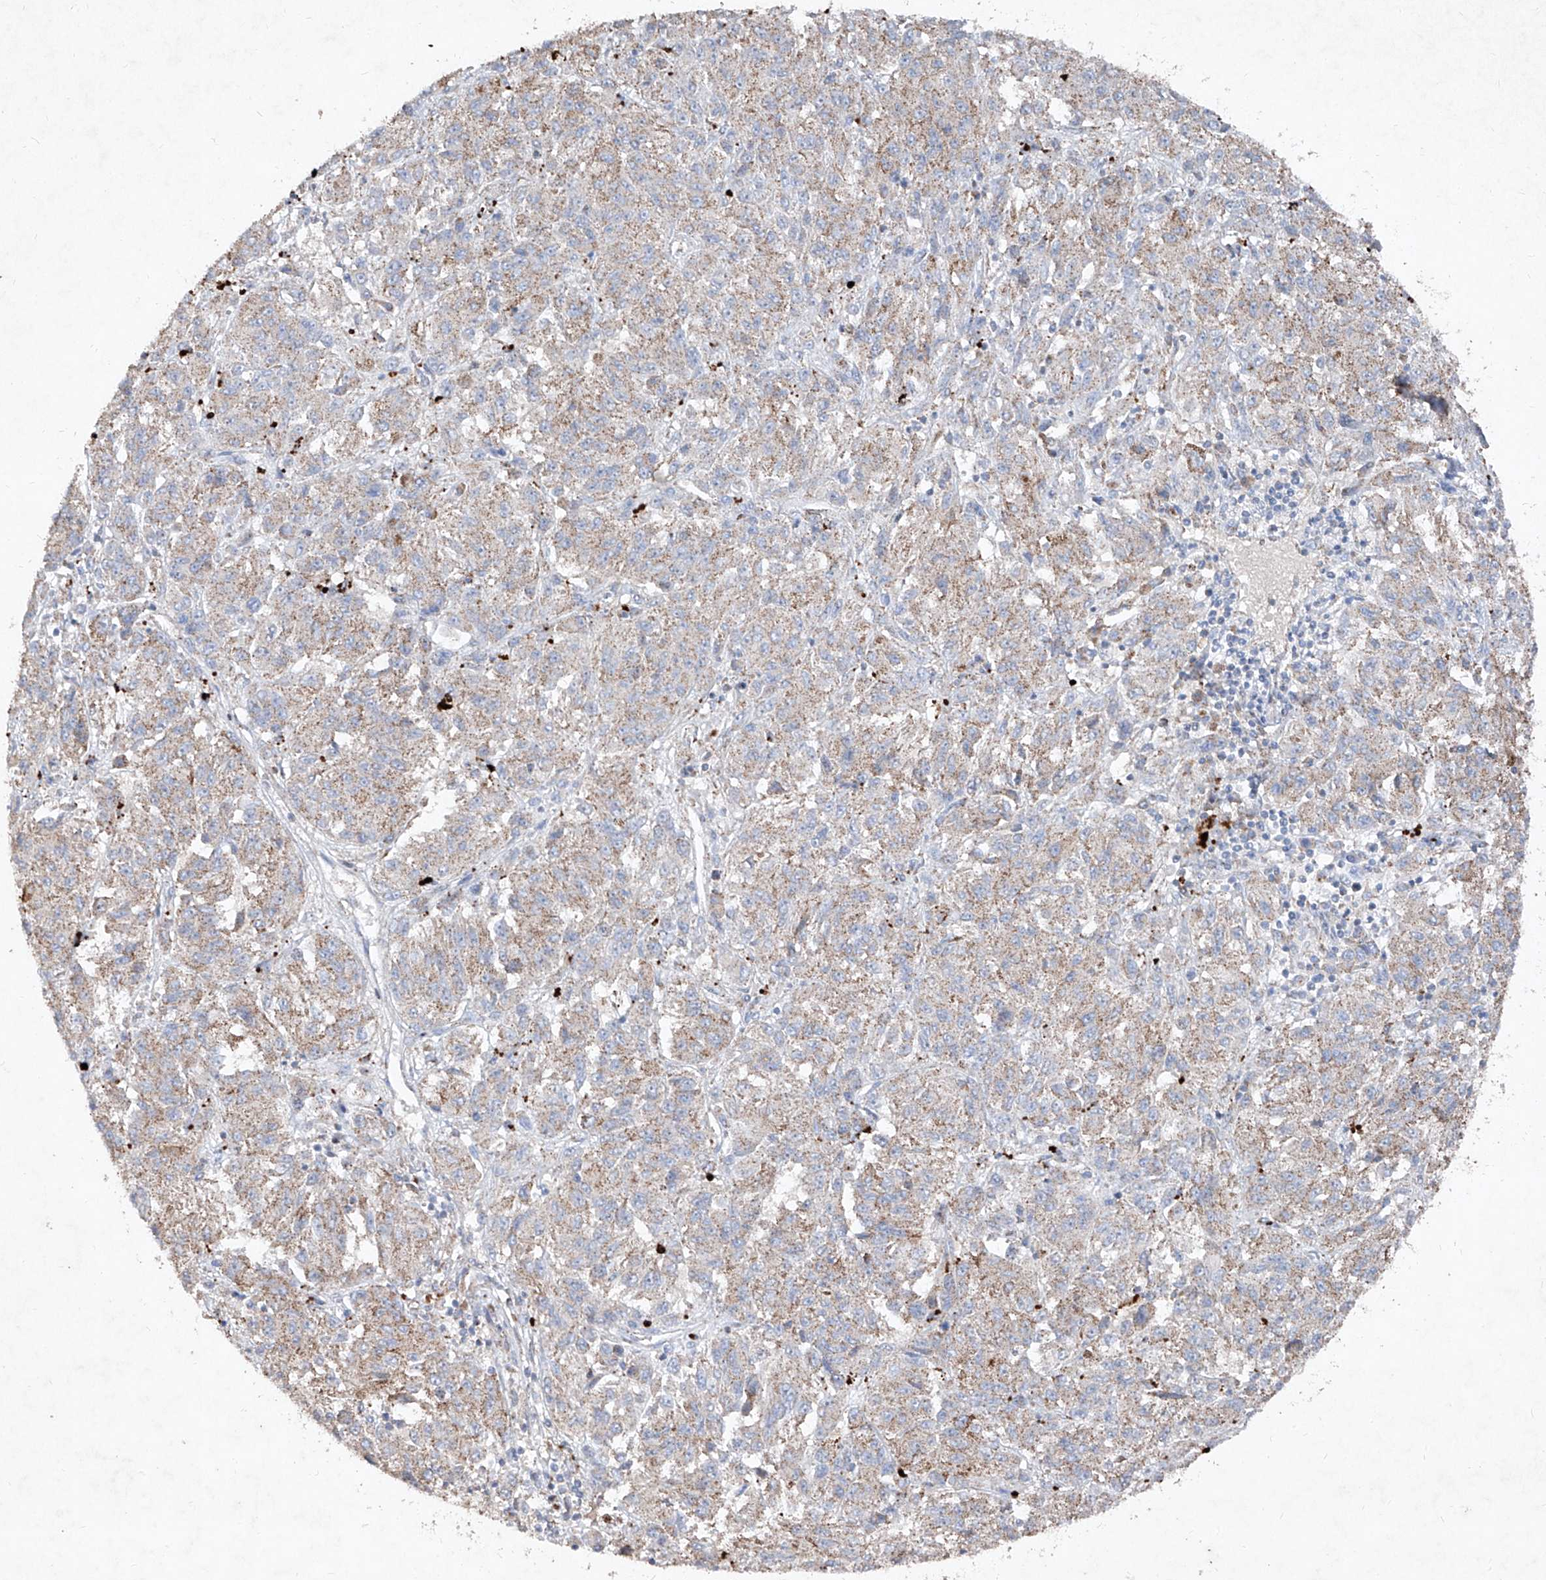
{"staining": {"intensity": "weak", "quantity": "25%-75%", "location": "cytoplasmic/membranous"}, "tissue": "melanoma", "cell_type": "Tumor cells", "image_type": "cancer", "snomed": [{"axis": "morphology", "description": "Malignant melanoma, Metastatic site"}, {"axis": "topography", "description": "Lung"}], "caption": "A brown stain labels weak cytoplasmic/membranous positivity of a protein in human malignant melanoma (metastatic site) tumor cells.", "gene": "ABCD3", "patient": {"sex": "male", "age": 64}}